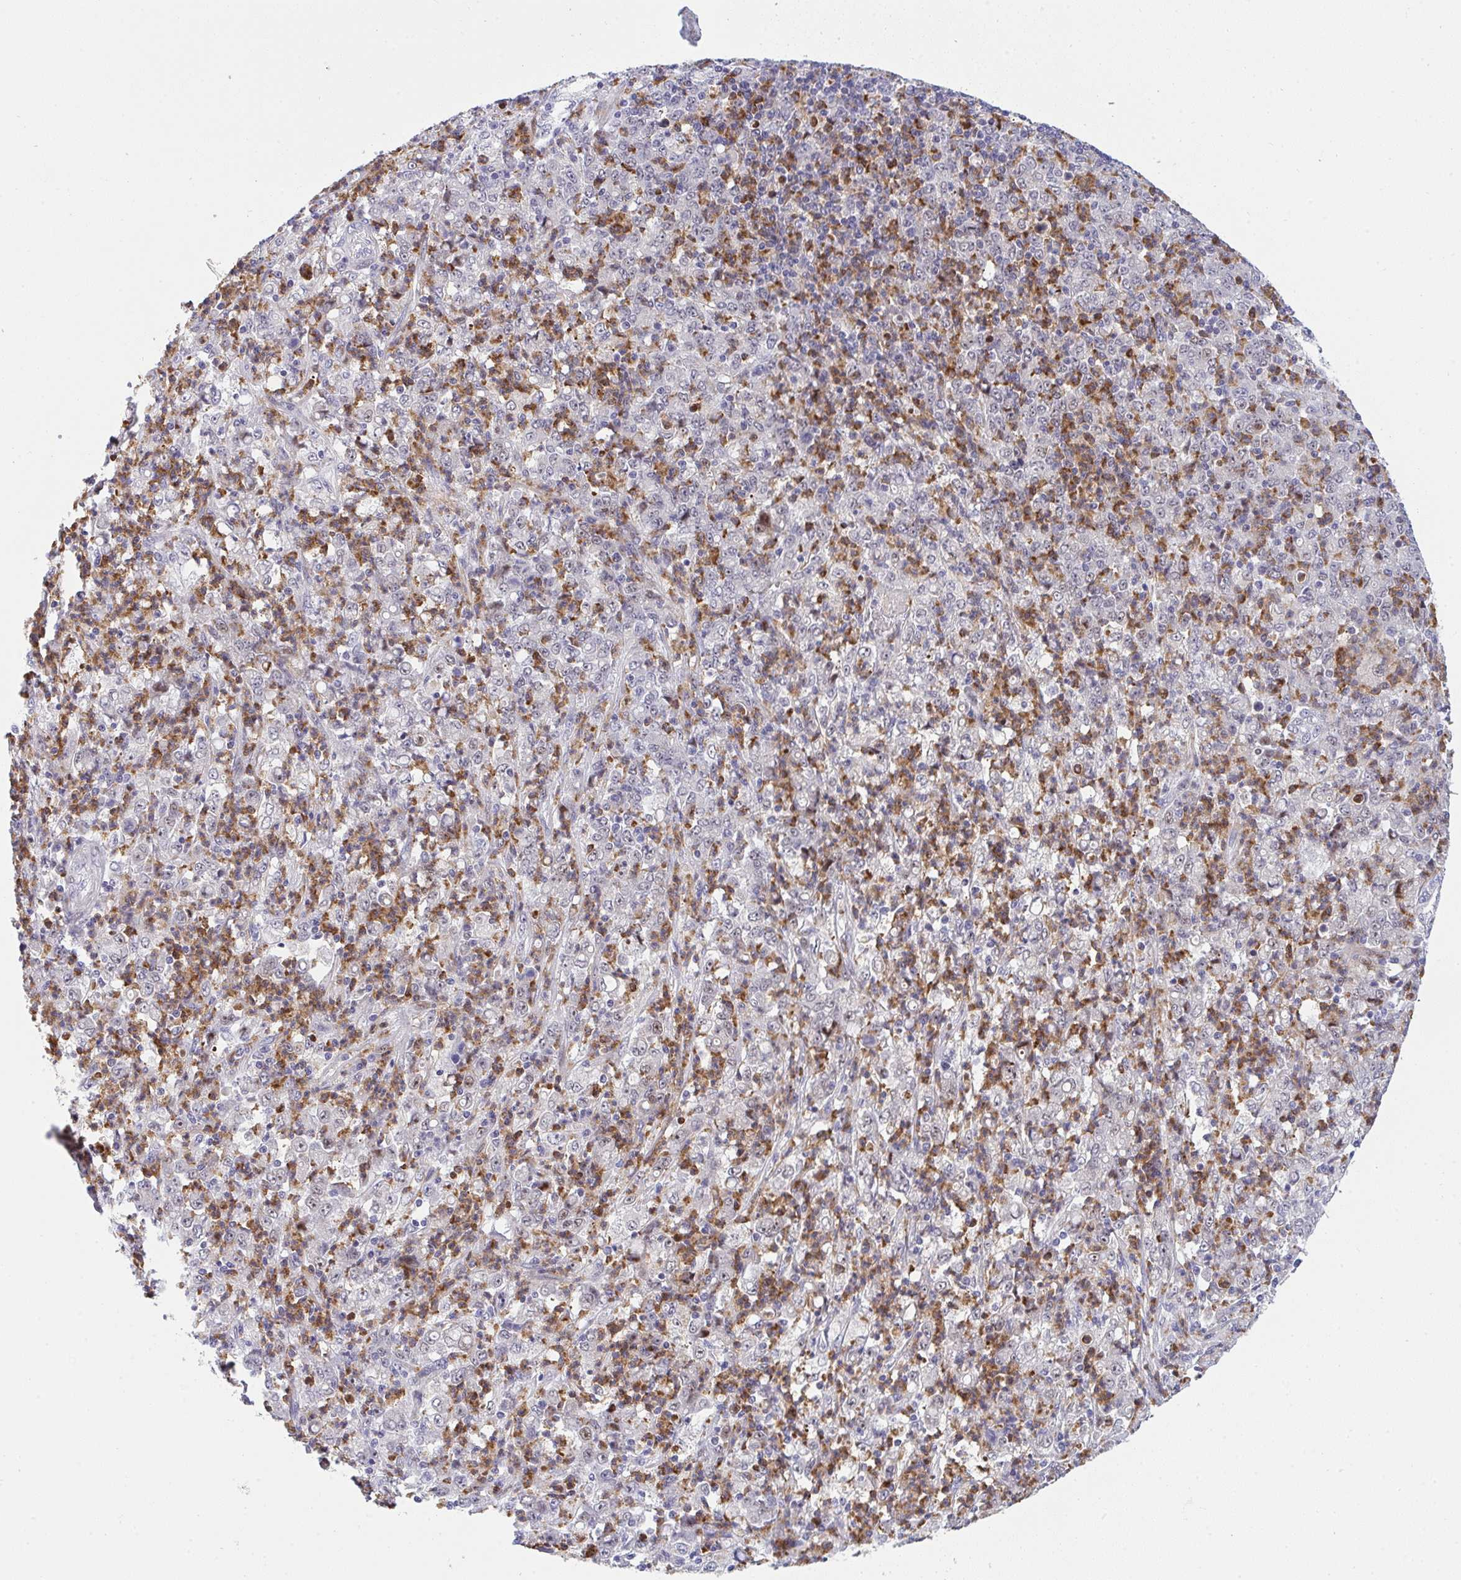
{"staining": {"intensity": "negative", "quantity": "none", "location": "none"}, "tissue": "stomach cancer", "cell_type": "Tumor cells", "image_type": "cancer", "snomed": [{"axis": "morphology", "description": "Adenocarcinoma, NOS"}, {"axis": "topography", "description": "Stomach, lower"}], "caption": "Immunohistochemical staining of human stomach cancer shows no significant positivity in tumor cells.", "gene": "ZNF554", "patient": {"sex": "female", "age": 71}}